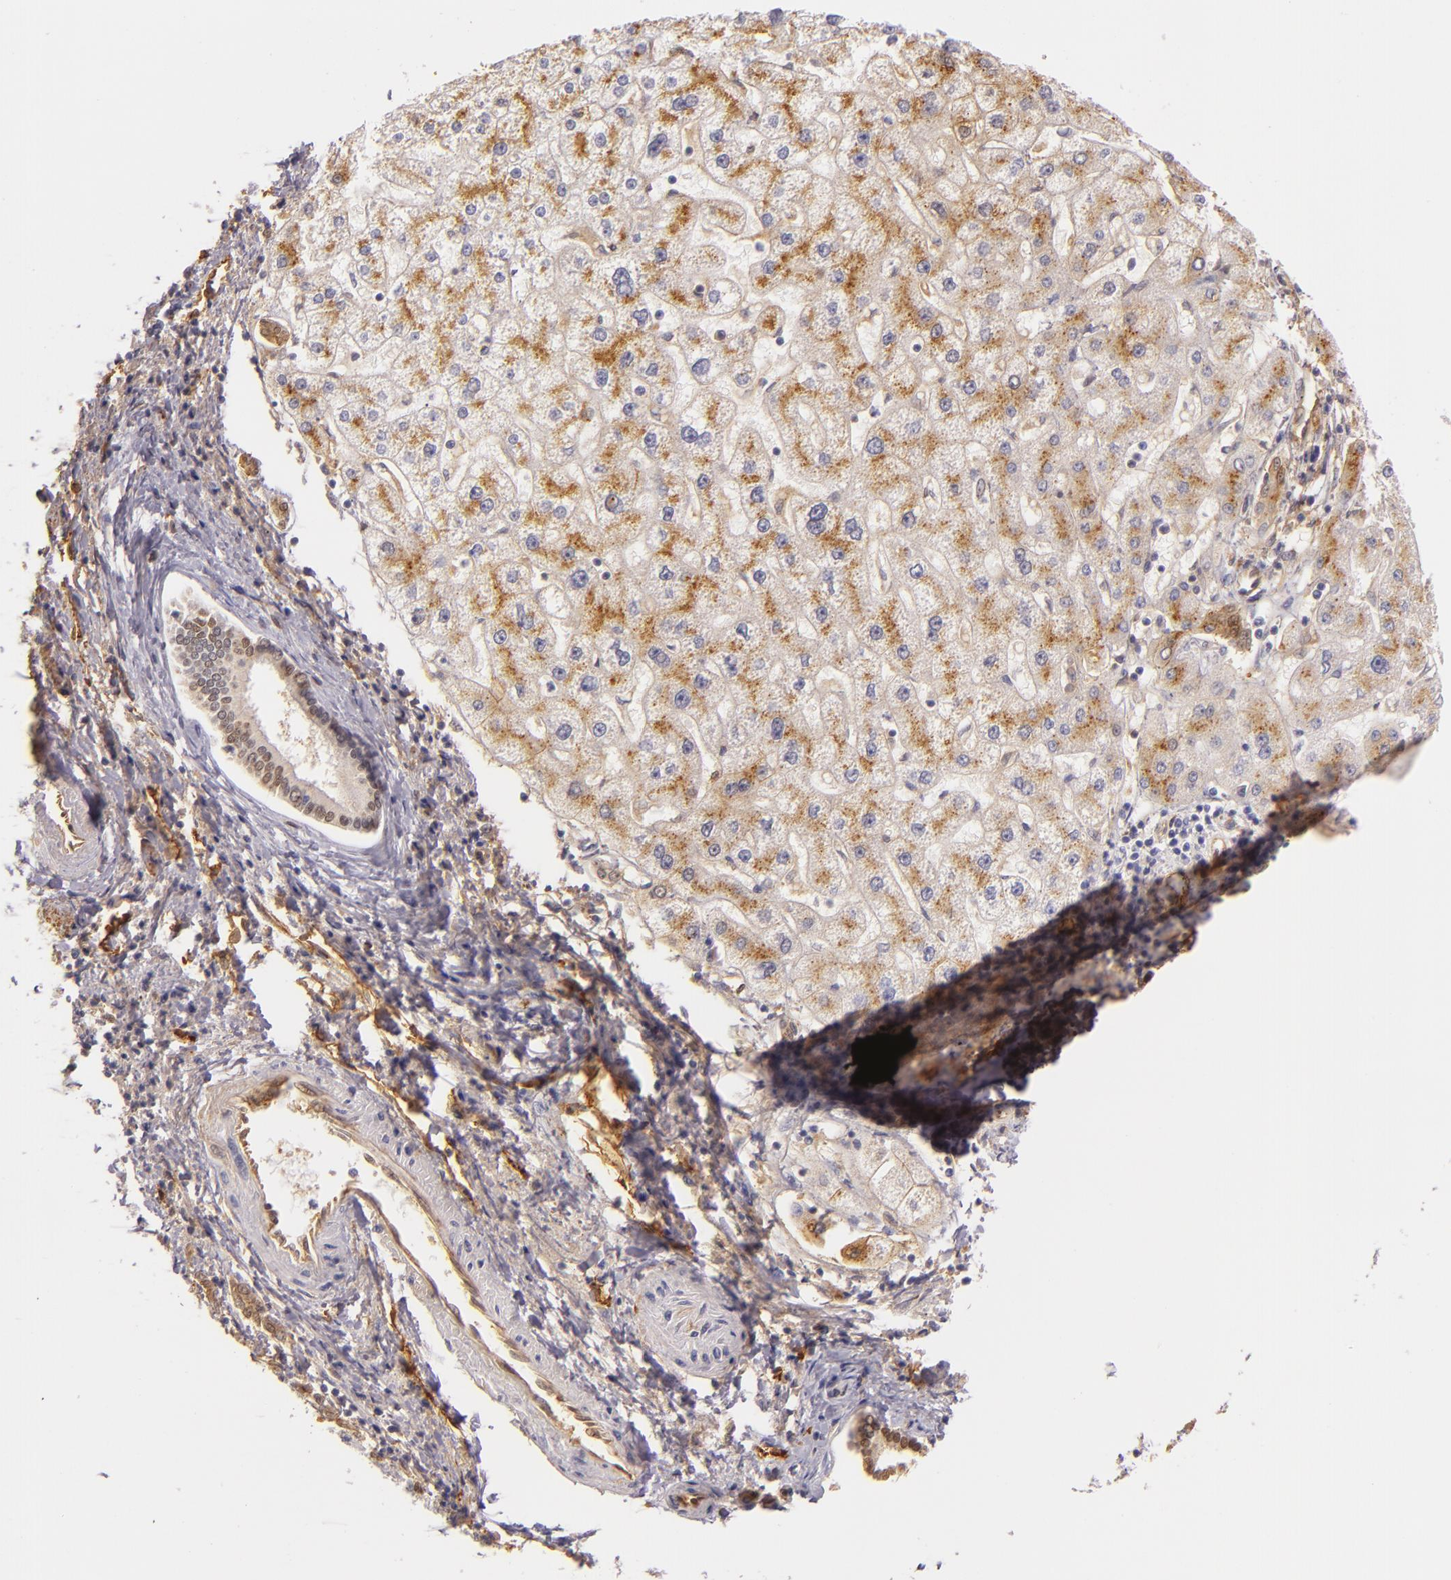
{"staining": {"intensity": "moderate", "quantity": ">75%", "location": "cytoplasmic/membranous"}, "tissue": "liver cancer", "cell_type": "Tumor cells", "image_type": "cancer", "snomed": [{"axis": "morphology", "description": "Carcinoma, Hepatocellular, NOS"}, {"axis": "topography", "description": "Liver"}], "caption": "Immunohistochemical staining of liver hepatocellular carcinoma shows medium levels of moderate cytoplasmic/membranous positivity in approximately >75% of tumor cells.", "gene": "CTSF", "patient": {"sex": "female", "age": 85}}